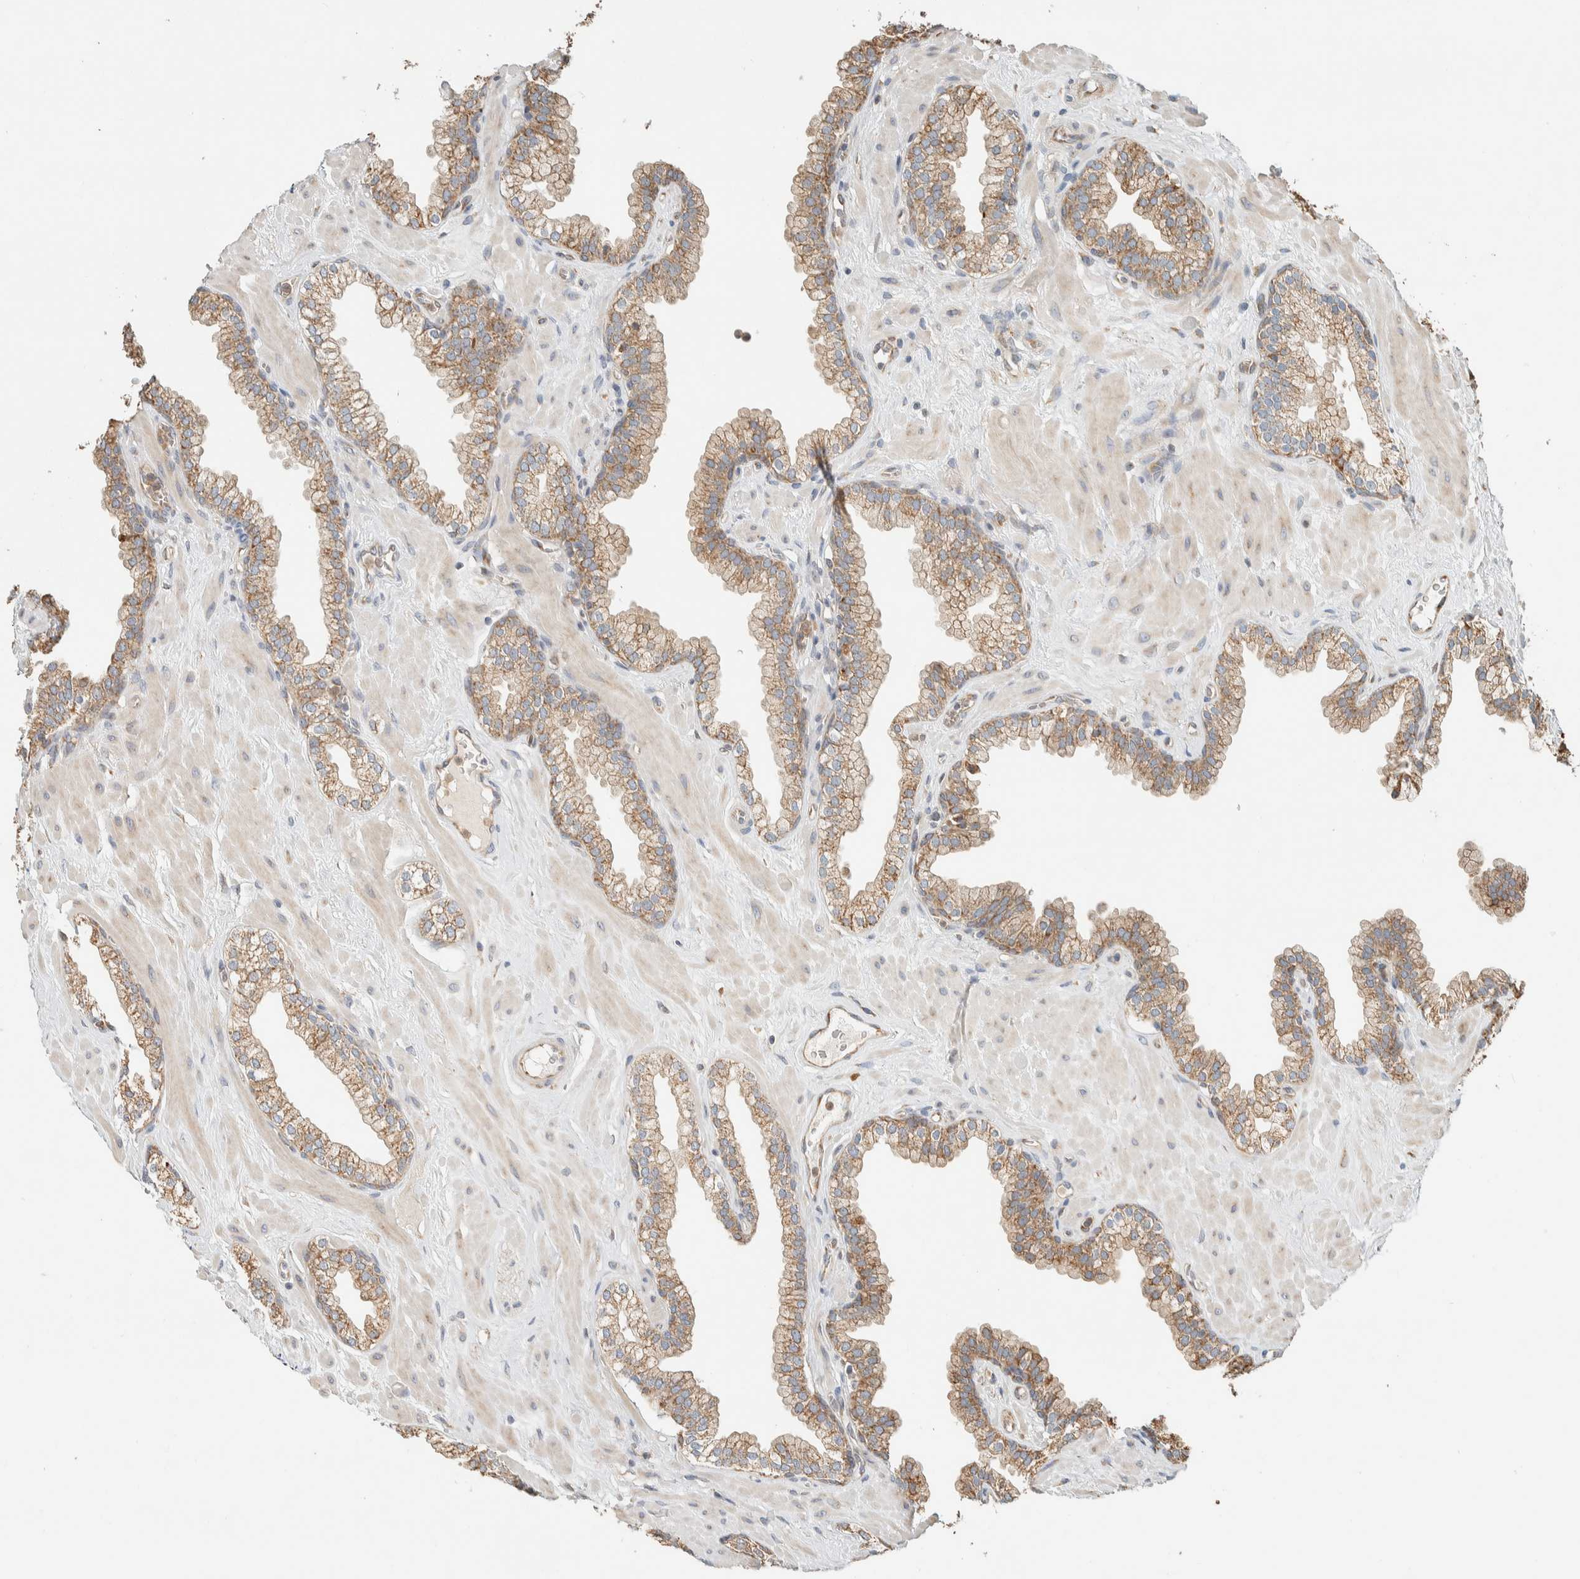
{"staining": {"intensity": "moderate", "quantity": ">75%", "location": "cytoplasmic/membranous"}, "tissue": "prostate", "cell_type": "Glandular cells", "image_type": "normal", "snomed": [{"axis": "morphology", "description": "Normal tissue, NOS"}, {"axis": "morphology", "description": "Urothelial carcinoma, Low grade"}, {"axis": "topography", "description": "Urinary bladder"}, {"axis": "topography", "description": "Prostate"}], "caption": "Immunohistochemical staining of unremarkable prostate reveals medium levels of moderate cytoplasmic/membranous positivity in approximately >75% of glandular cells. The staining was performed using DAB to visualize the protein expression in brown, while the nuclei were stained in blue with hematoxylin (Magnification: 20x).", "gene": "RAB11FIP1", "patient": {"sex": "male", "age": 60}}